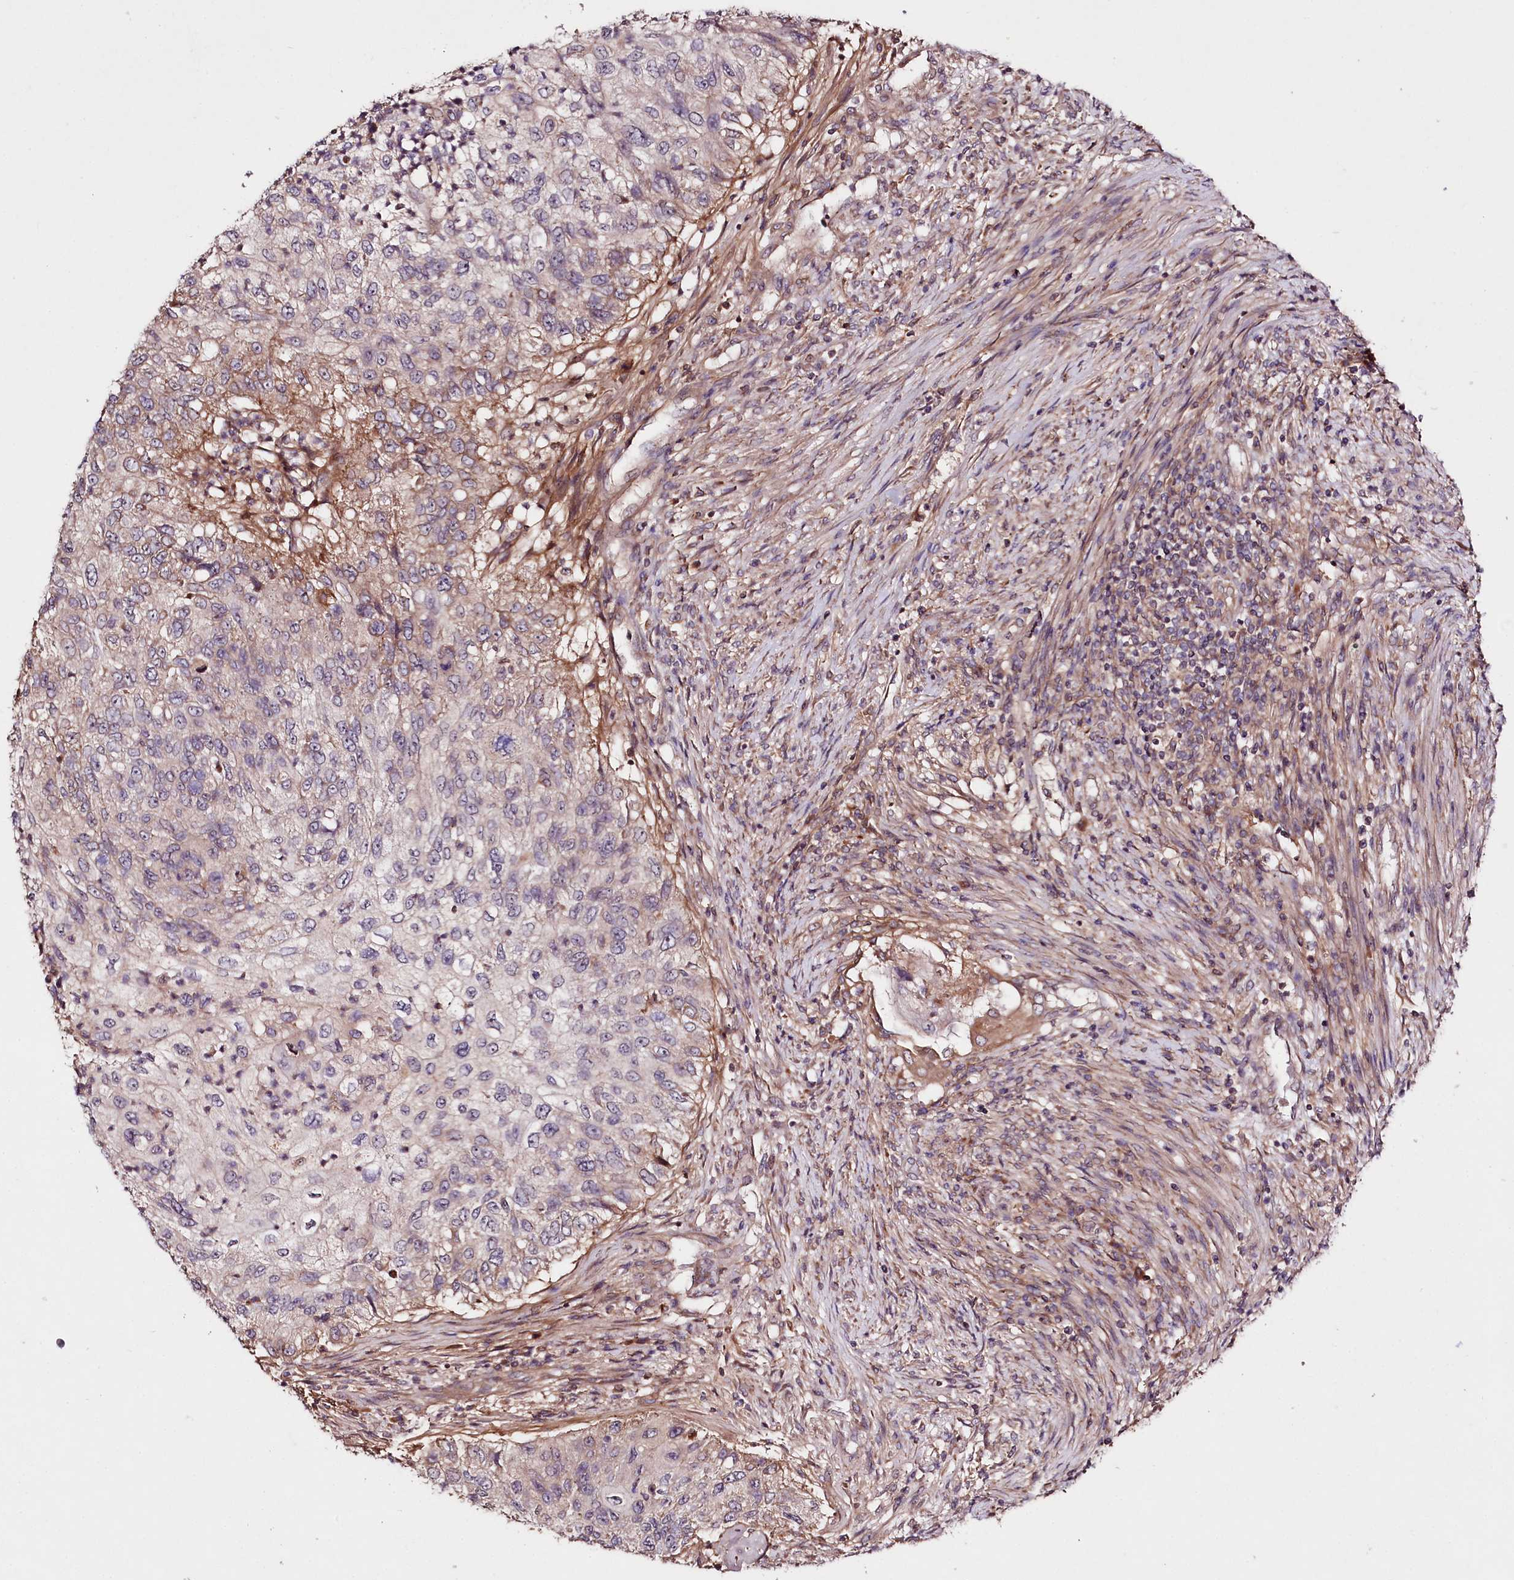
{"staining": {"intensity": "weak", "quantity": "<25%", "location": "cytoplasmic/membranous"}, "tissue": "urothelial cancer", "cell_type": "Tumor cells", "image_type": "cancer", "snomed": [{"axis": "morphology", "description": "Urothelial carcinoma, High grade"}, {"axis": "topography", "description": "Urinary bladder"}], "caption": "Immunohistochemistry (IHC) photomicrograph of urothelial carcinoma (high-grade) stained for a protein (brown), which reveals no expression in tumor cells. The staining was performed using DAB (3,3'-diaminobenzidine) to visualize the protein expression in brown, while the nuclei were stained in blue with hematoxylin (Magnification: 20x).", "gene": "TNPO3", "patient": {"sex": "female", "age": 60}}